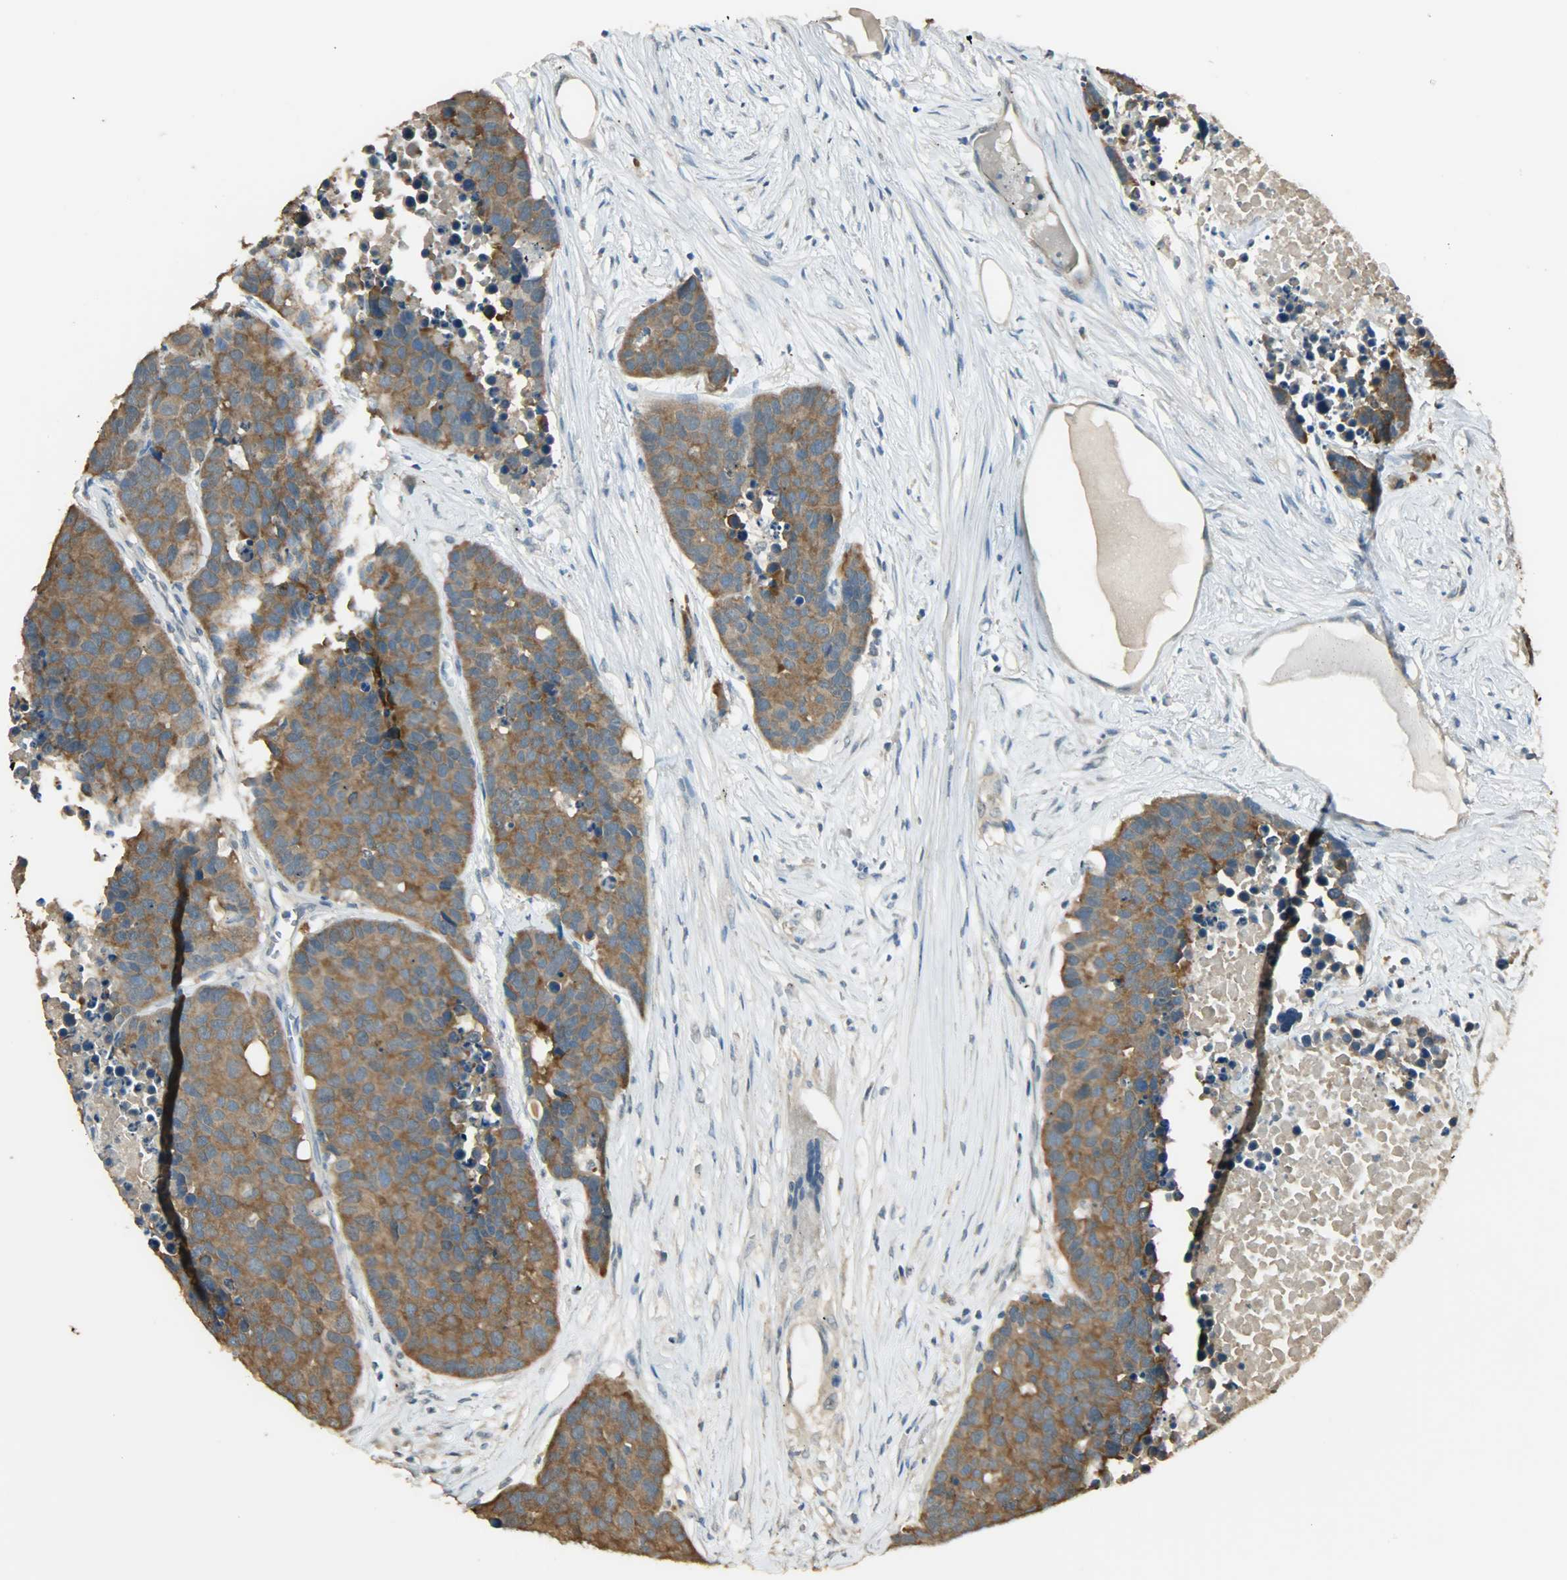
{"staining": {"intensity": "moderate", "quantity": ">75%", "location": "cytoplasmic/membranous"}, "tissue": "carcinoid", "cell_type": "Tumor cells", "image_type": "cancer", "snomed": [{"axis": "morphology", "description": "Carcinoid, malignant, NOS"}, {"axis": "topography", "description": "Lung"}], "caption": "Approximately >75% of tumor cells in human carcinoid exhibit moderate cytoplasmic/membranous protein expression as visualized by brown immunohistochemical staining.", "gene": "PRMT5", "patient": {"sex": "male", "age": 60}}